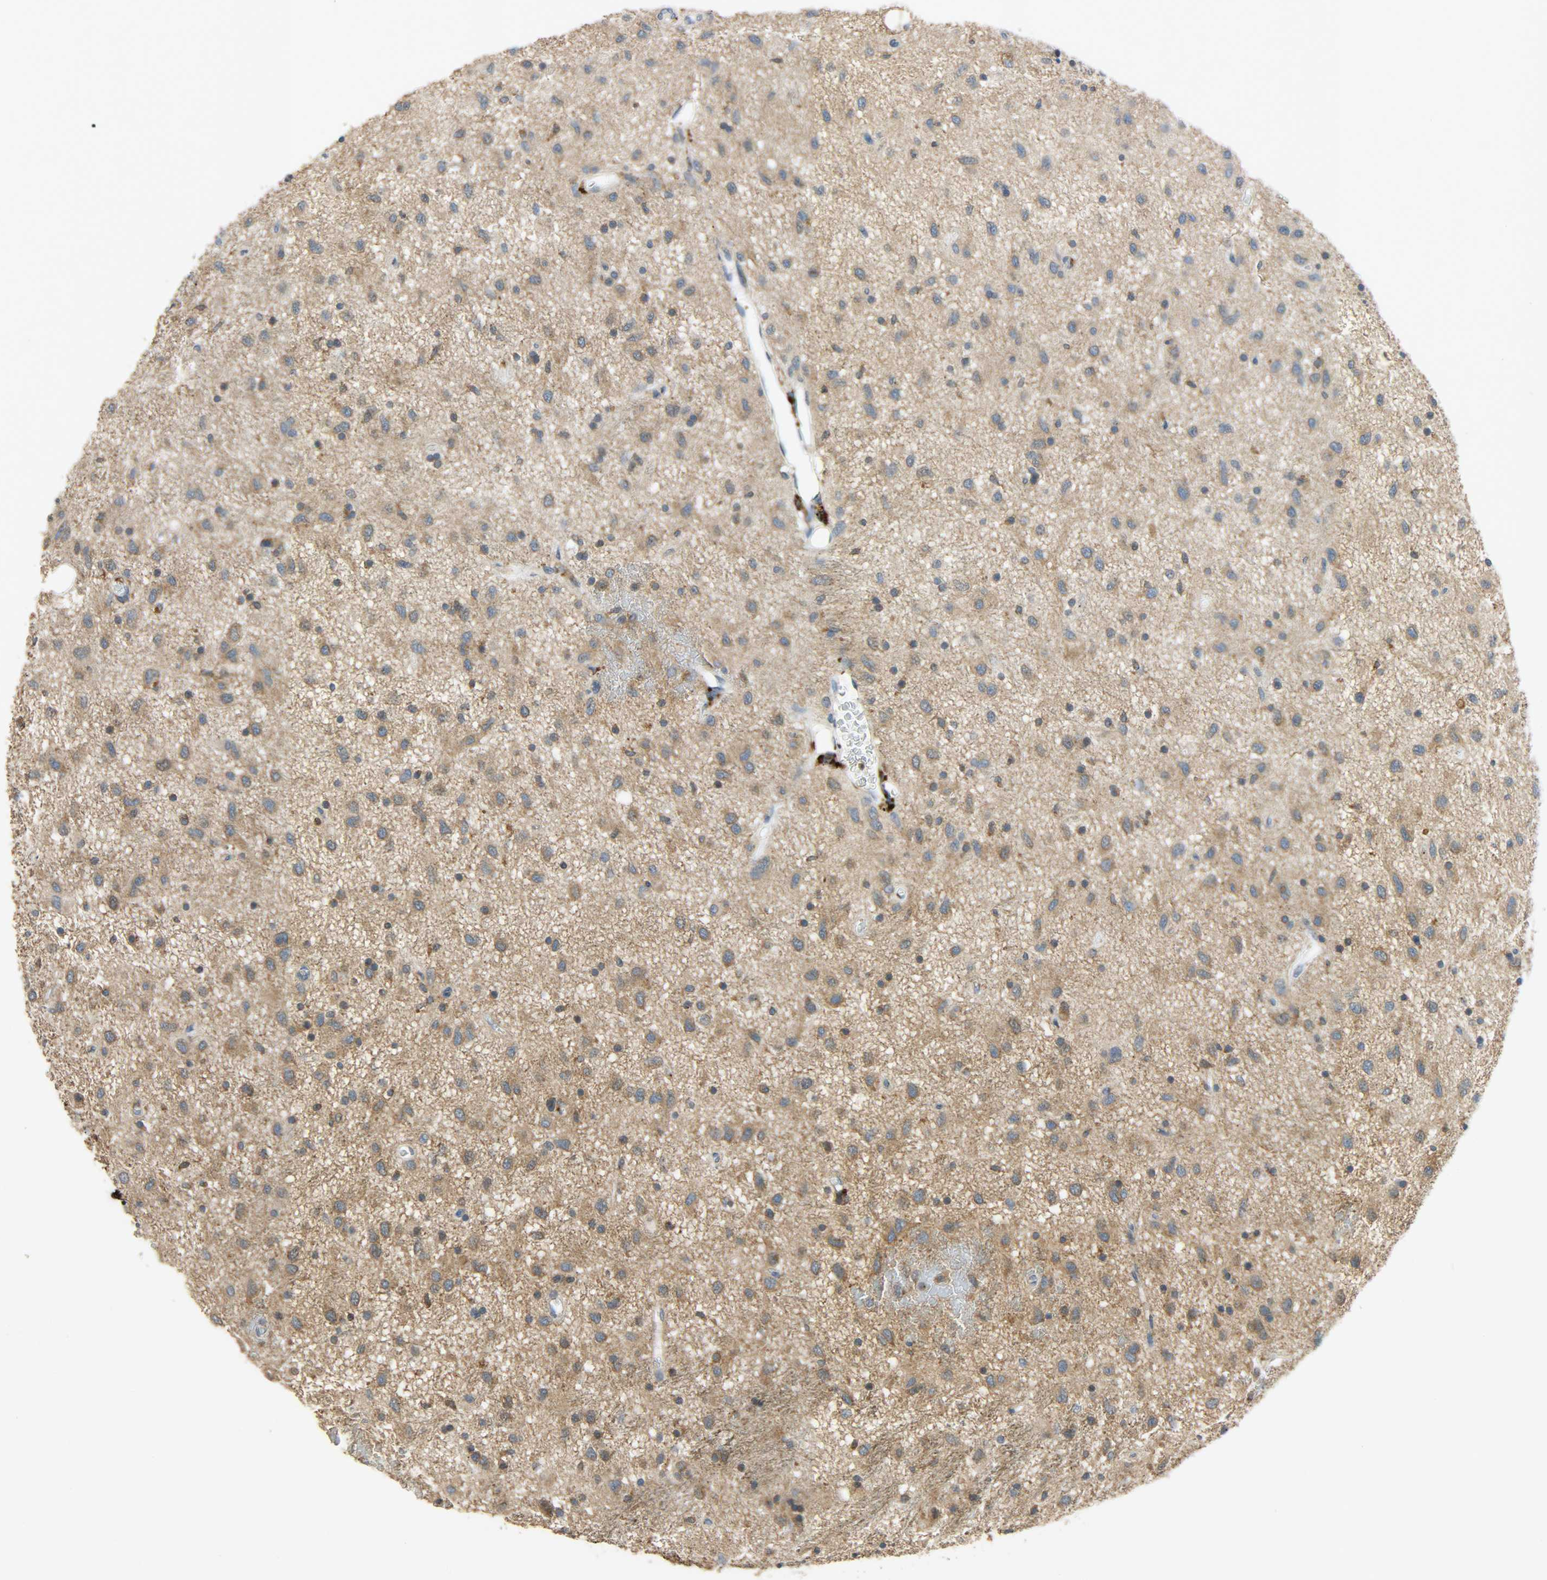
{"staining": {"intensity": "moderate", "quantity": ">75%", "location": "cytoplasmic/membranous"}, "tissue": "glioma", "cell_type": "Tumor cells", "image_type": "cancer", "snomed": [{"axis": "morphology", "description": "Glioma, malignant, Low grade"}, {"axis": "topography", "description": "Brain"}], "caption": "High-power microscopy captured an immunohistochemistry image of glioma, revealing moderate cytoplasmic/membranous staining in about >75% of tumor cells.", "gene": "GIT2", "patient": {"sex": "male", "age": 77}}